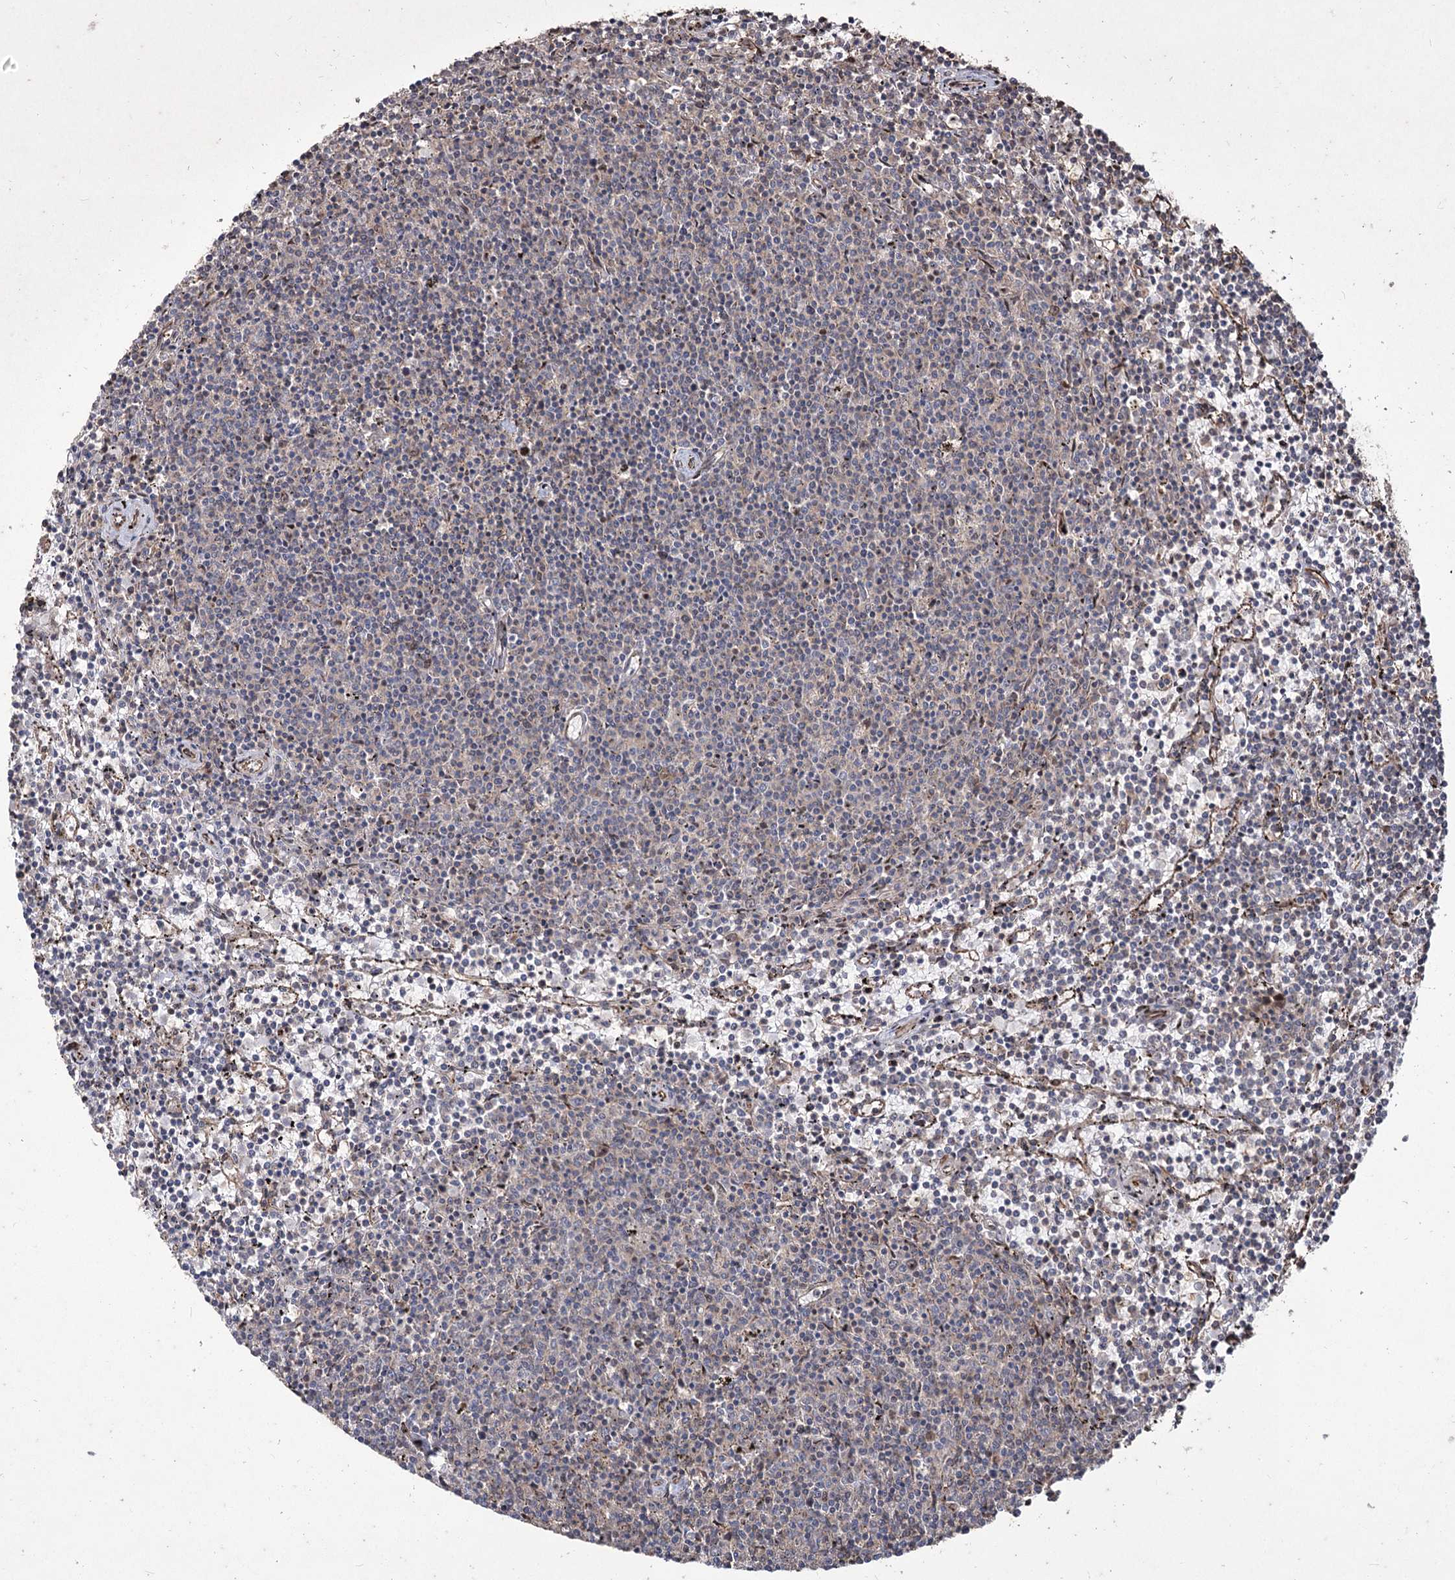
{"staining": {"intensity": "negative", "quantity": "none", "location": "none"}, "tissue": "lymphoma", "cell_type": "Tumor cells", "image_type": "cancer", "snomed": [{"axis": "morphology", "description": "Malignant lymphoma, non-Hodgkin's type, Low grade"}, {"axis": "topography", "description": "Spleen"}], "caption": "A high-resolution image shows immunohistochemistry staining of lymphoma, which displays no significant staining in tumor cells. Nuclei are stained in blue.", "gene": "PRC1", "patient": {"sex": "female", "age": 50}}